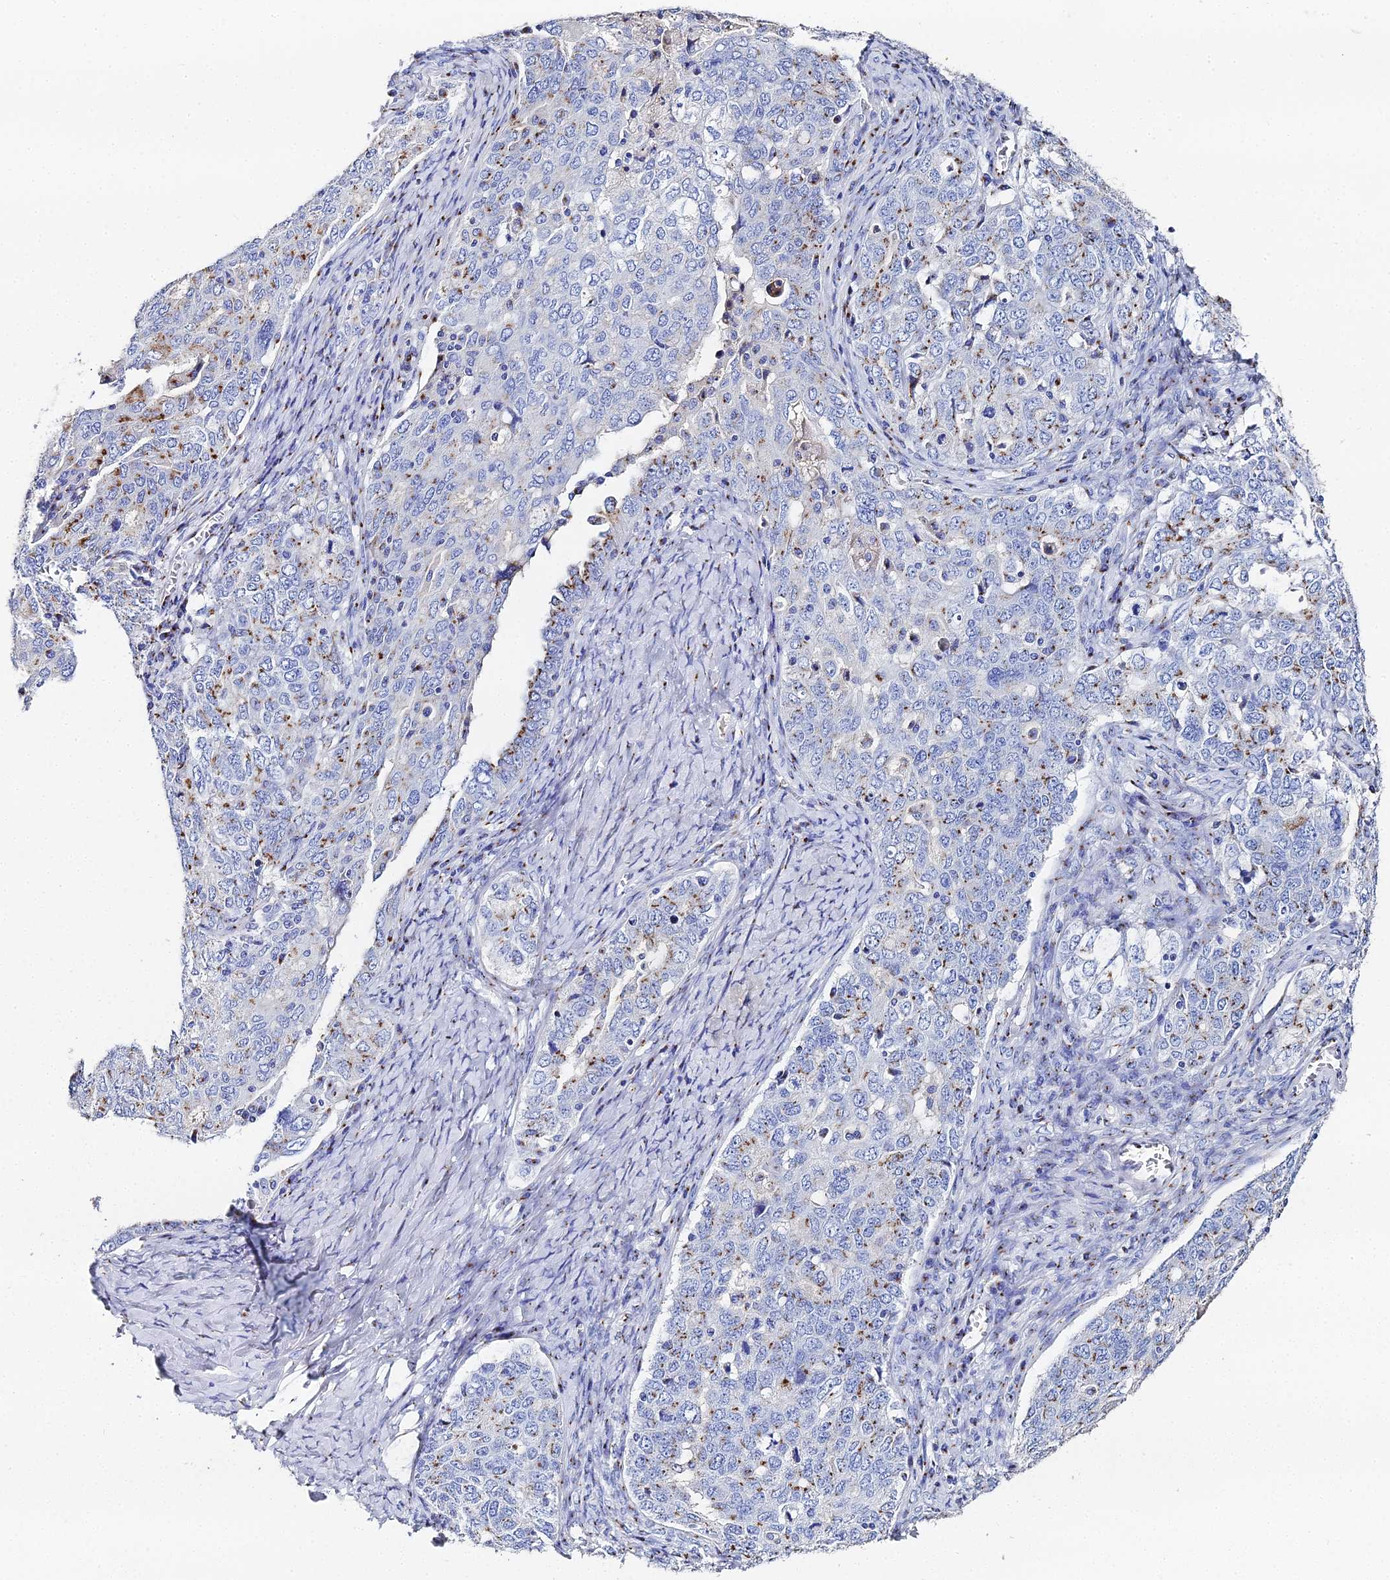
{"staining": {"intensity": "moderate", "quantity": "25%-75%", "location": "cytoplasmic/membranous"}, "tissue": "ovarian cancer", "cell_type": "Tumor cells", "image_type": "cancer", "snomed": [{"axis": "morphology", "description": "Carcinoma, endometroid"}, {"axis": "topography", "description": "Ovary"}], "caption": "A brown stain shows moderate cytoplasmic/membranous positivity of a protein in human ovarian endometroid carcinoma tumor cells. The staining is performed using DAB brown chromogen to label protein expression. The nuclei are counter-stained blue using hematoxylin.", "gene": "ENSG00000268674", "patient": {"sex": "female", "age": 62}}